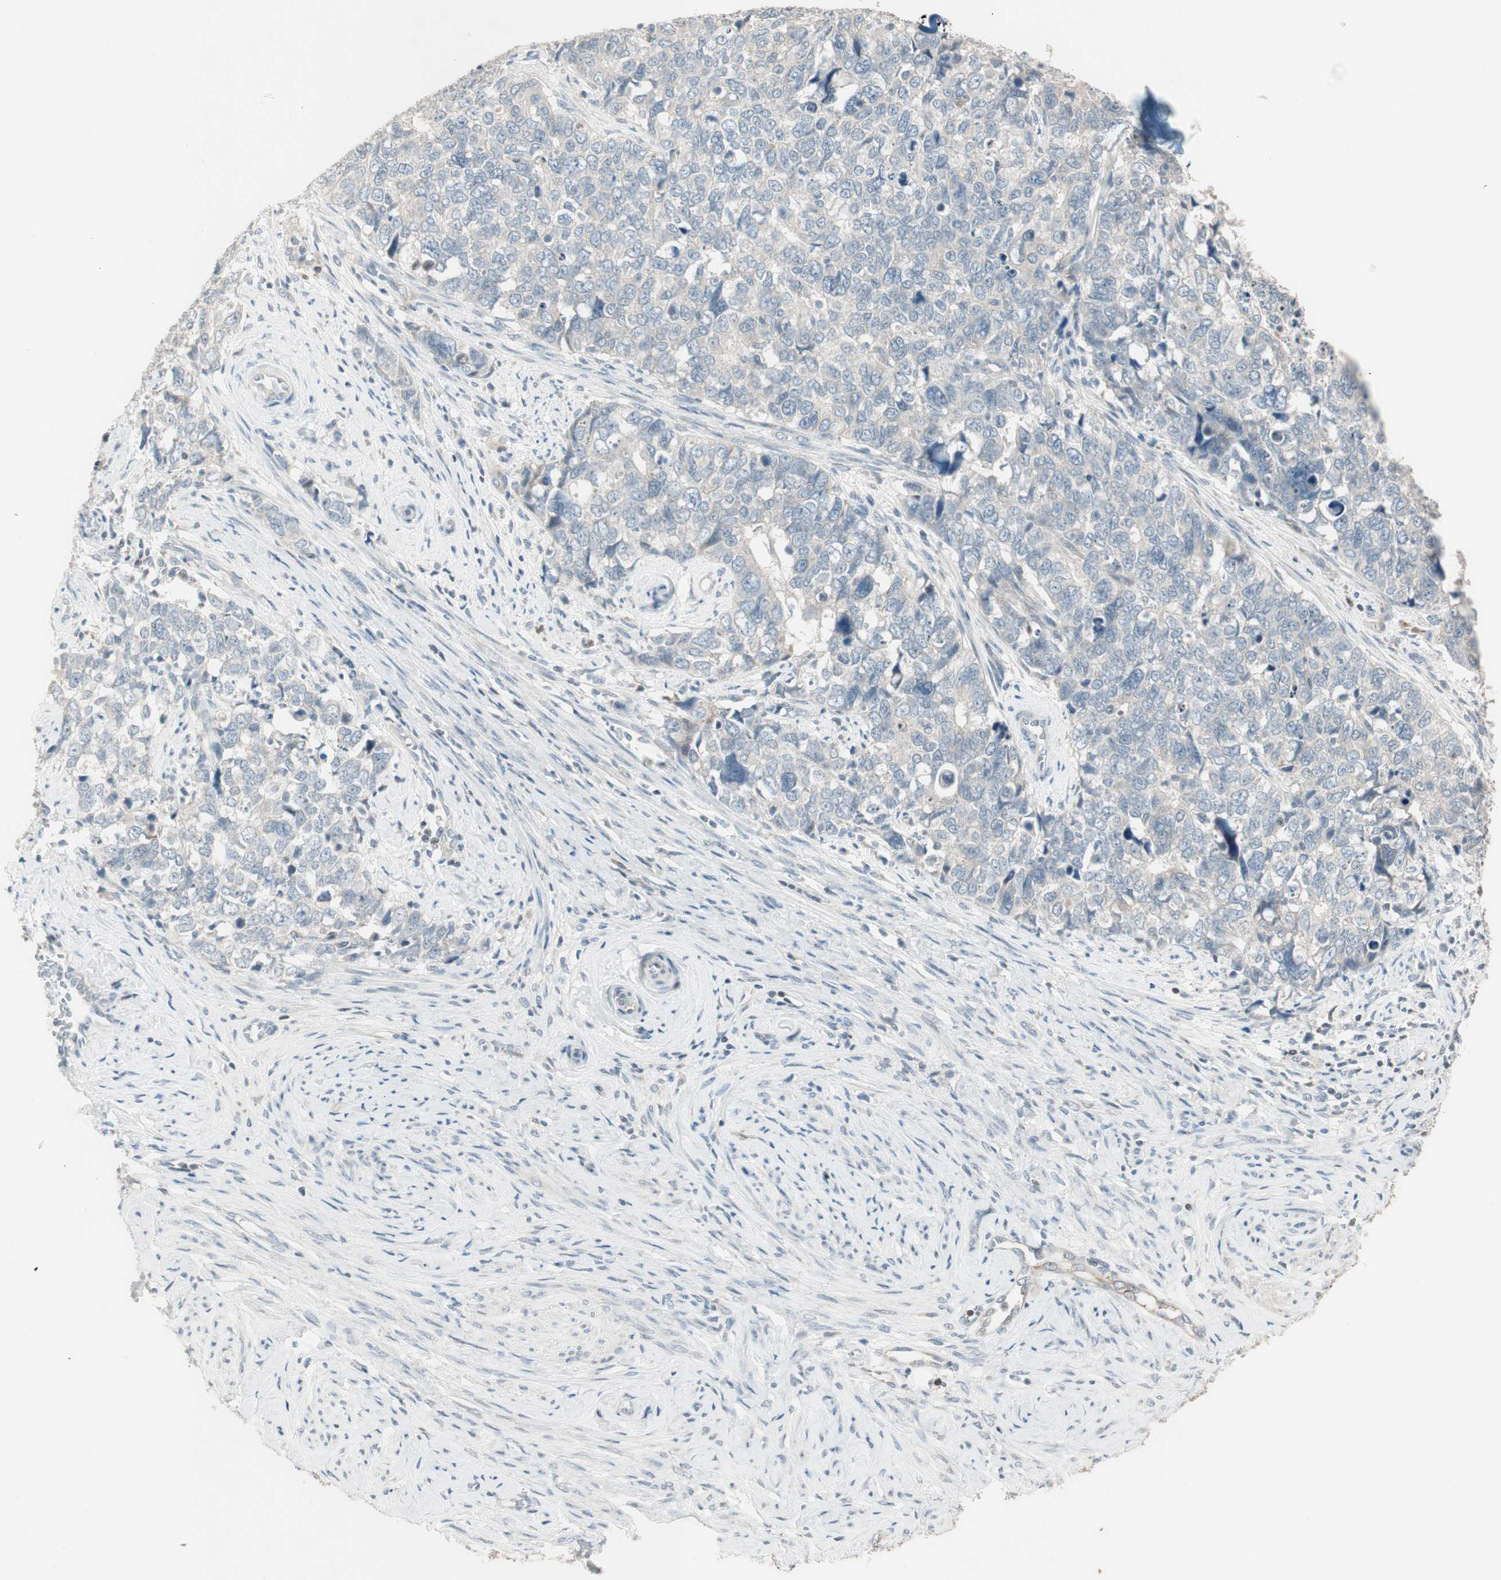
{"staining": {"intensity": "negative", "quantity": "none", "location": "none"}, "tissue": "cervical cancer", "cell_type": "Tumor cells", "image_type": "cancer", "snomed": [{"axis": "morphology", "description": "Squamous cell carcinoma, NOS"}, {"axis": "topography", "description": "Cervix"}], "caption": "Immunohistochemistry (IHC) of cervical squamous cell carcinoma reveals no positivity in tumor cells. (Brightfield microscopy of DAB (3,3'-diaminobenzidine) IHC at high magnification).", "gene": "PDZK1", "patient": {"sex": "female", "age": 63}}